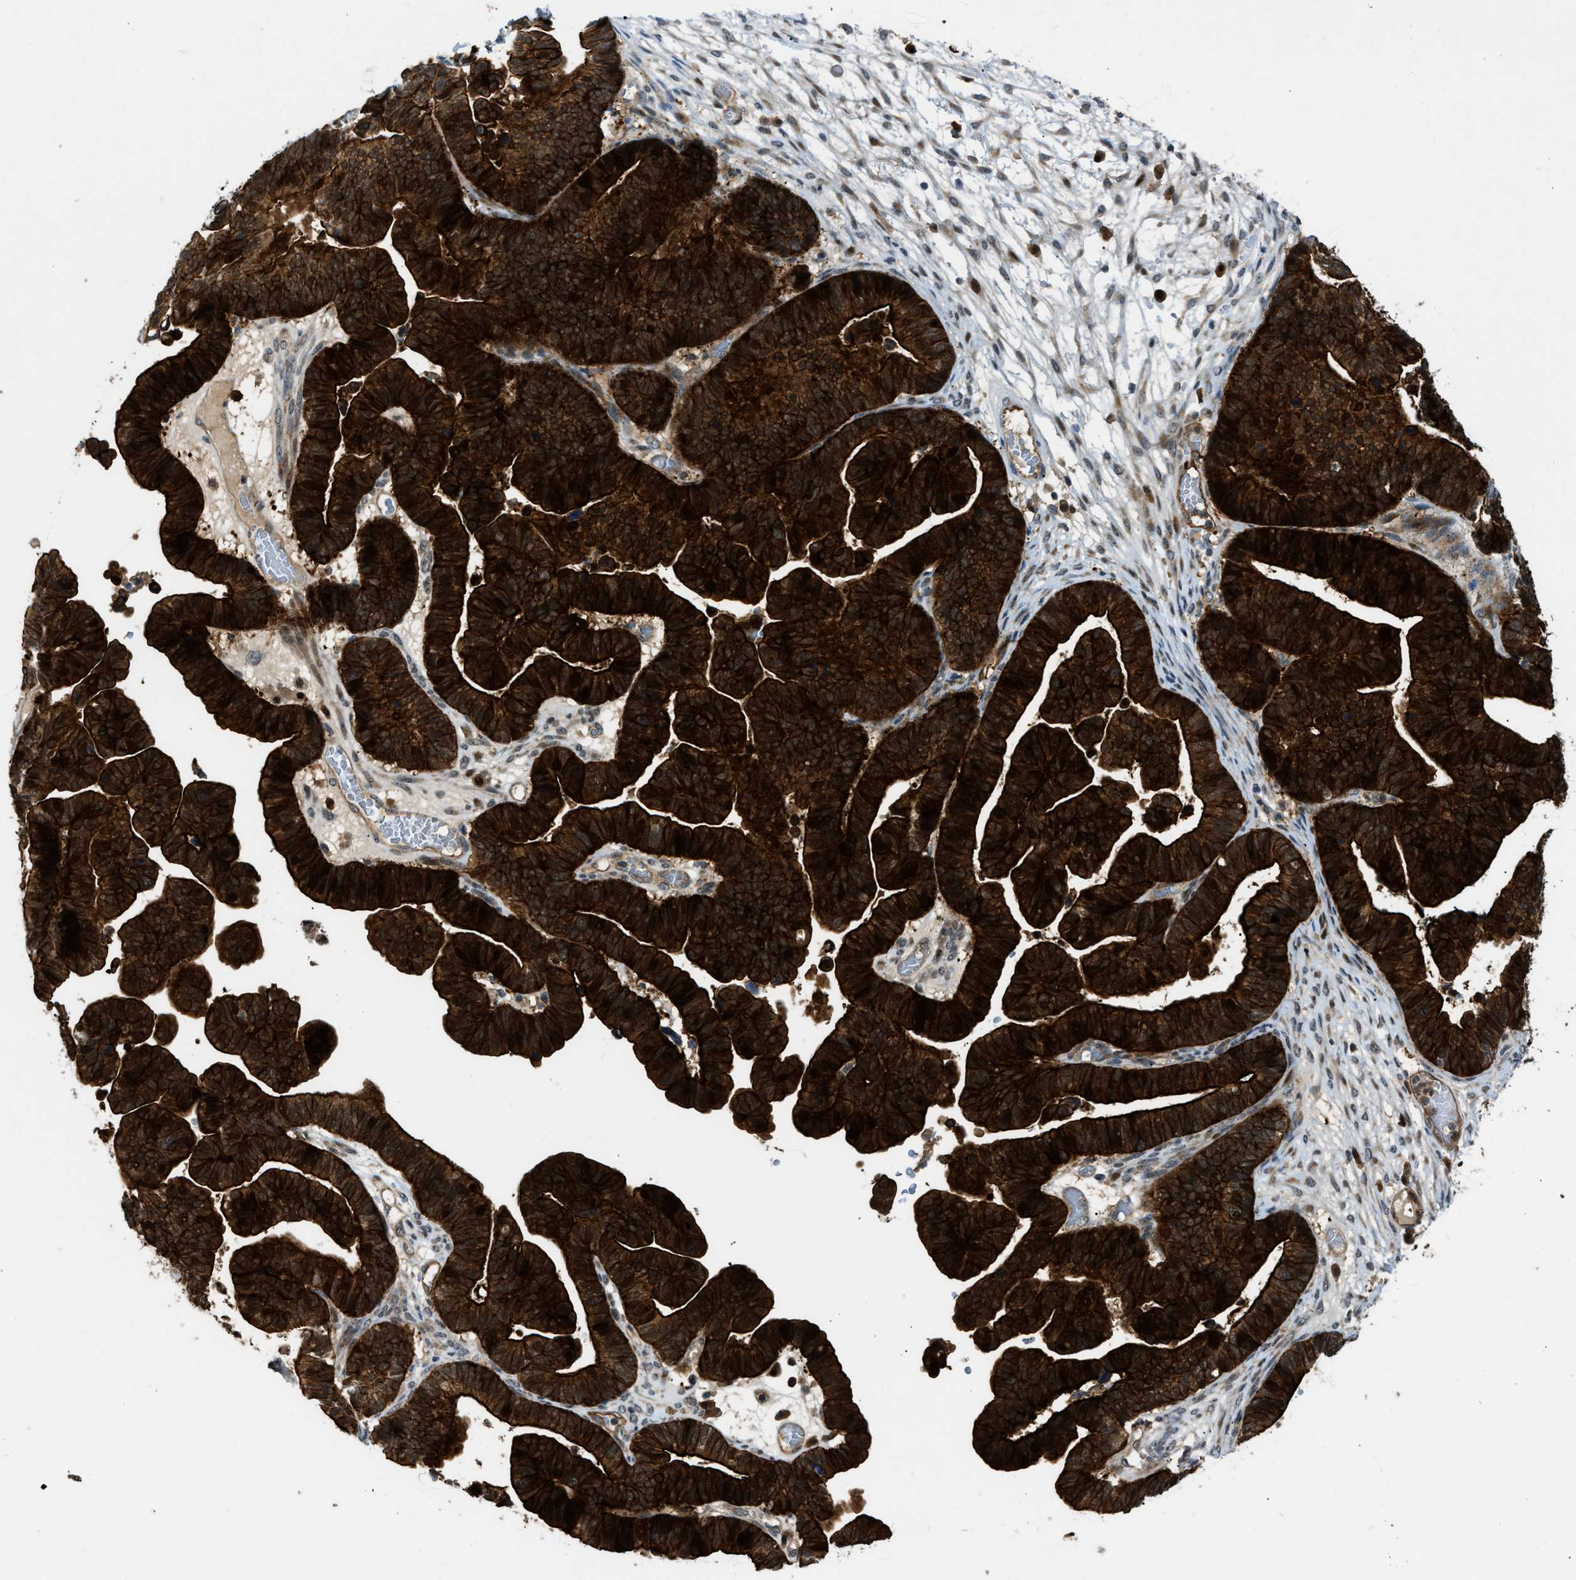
{"staining": {"intensity": "strong", "quantity": ">75%", "location": "cytoplasmic/membranous,nuclear"}, "tissue": "ovarian cancer", "cell_type": "Tumor cells", "image_type": "cancer", "snomed": [{"axis": "morphology", "description": "Cystadenocarcinoma, serous, NOS"}, {"axis": "topography", "description": "Ovary"}], "caption": "Human ovarian cancer (serous cystadenocarcinoma) stained with a brown dye exhibits strong cytoplasmic/membranous and nuclear positive positivity in approximately >75% of tumor cells.", "gene": "TRAK2", "patient": {"sex": "female", "age": 56}}